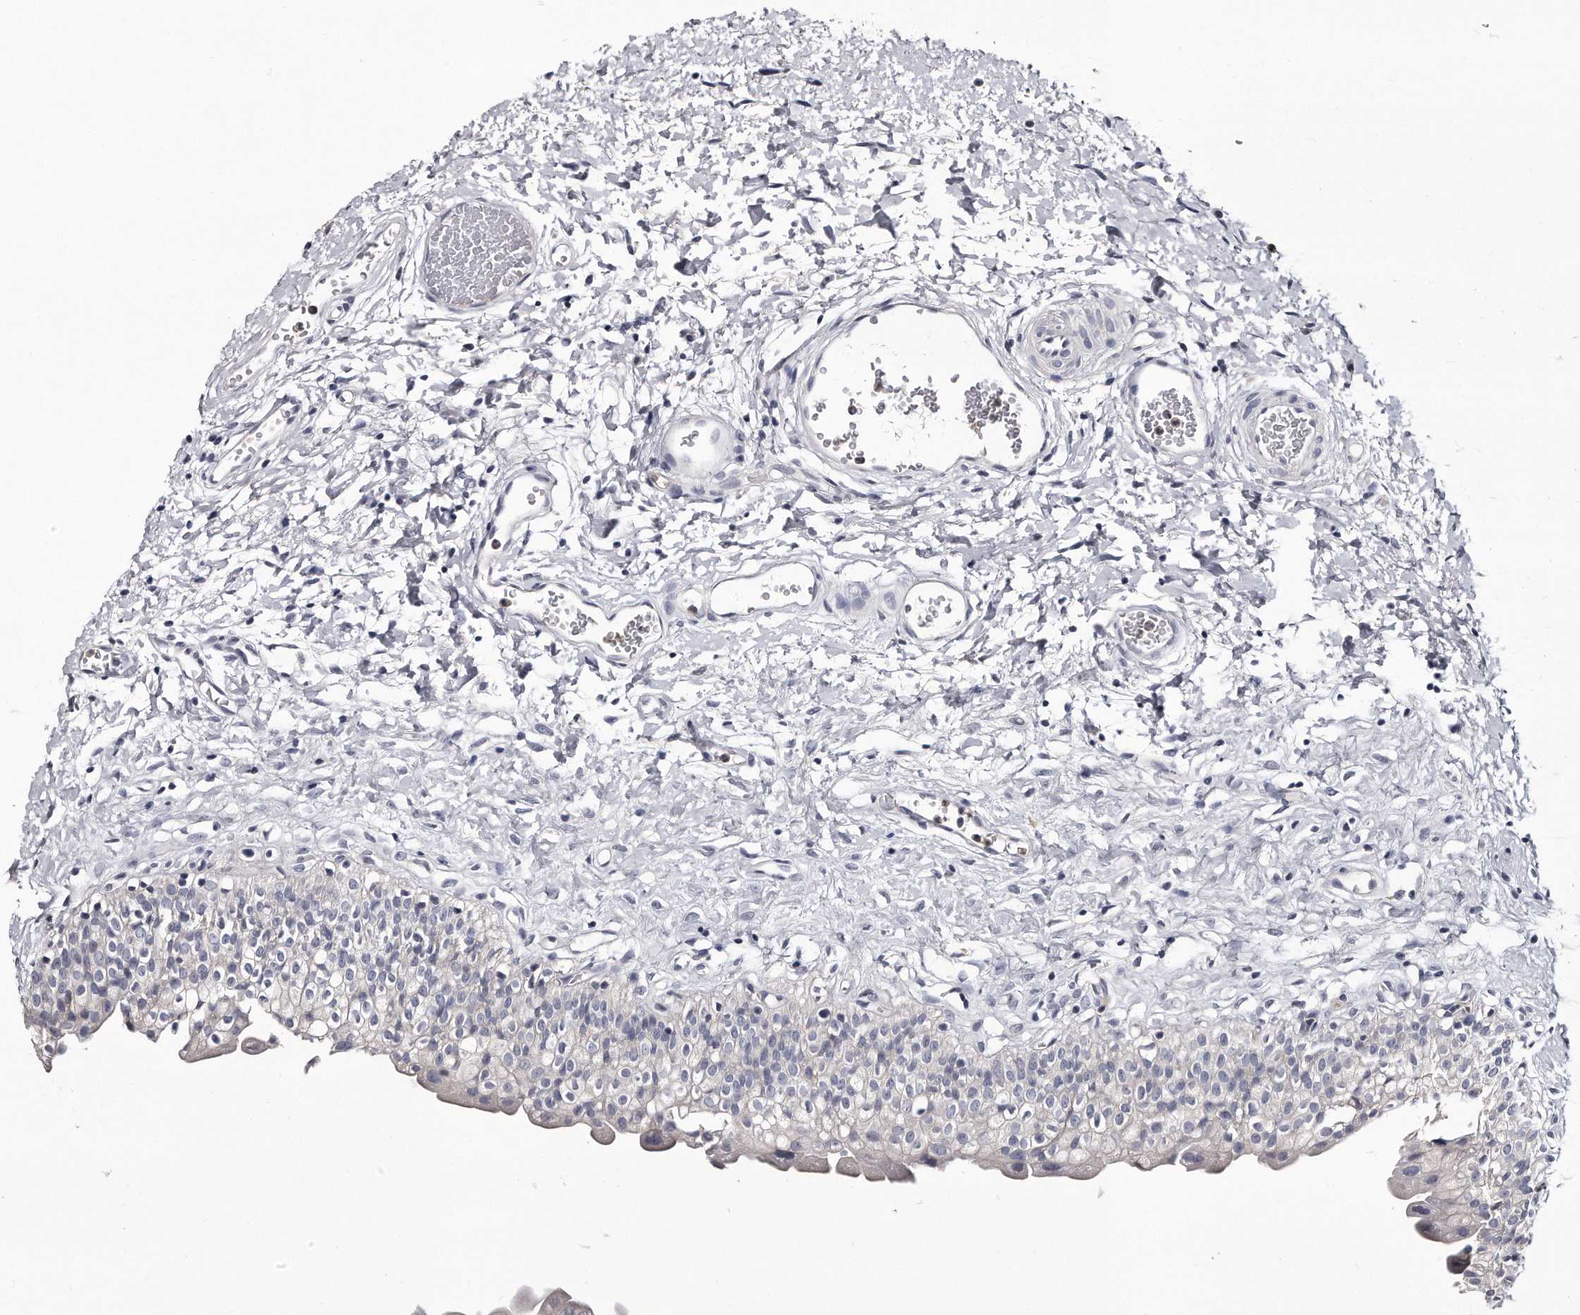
{"staining": {"intensity": "negative", "quantity": "none", "location": "none"}, "tissue": "urinary bladder", "cell_type": "Urothelial cells", "image_type": "normal", "snomed": [{"axis": "morphology", "description": "Normal tissue, NOS"}, {"axis": "topography", "description": "Urinary bladder"}], "caption": "An immunohistochemistry (IHC) micrograph of benign urinary bladder is shown. There is no staining in urothelial cells of urinary bladder.", "gene": "GAPVD1", "patient": {"sex": "male", "age": 51}}